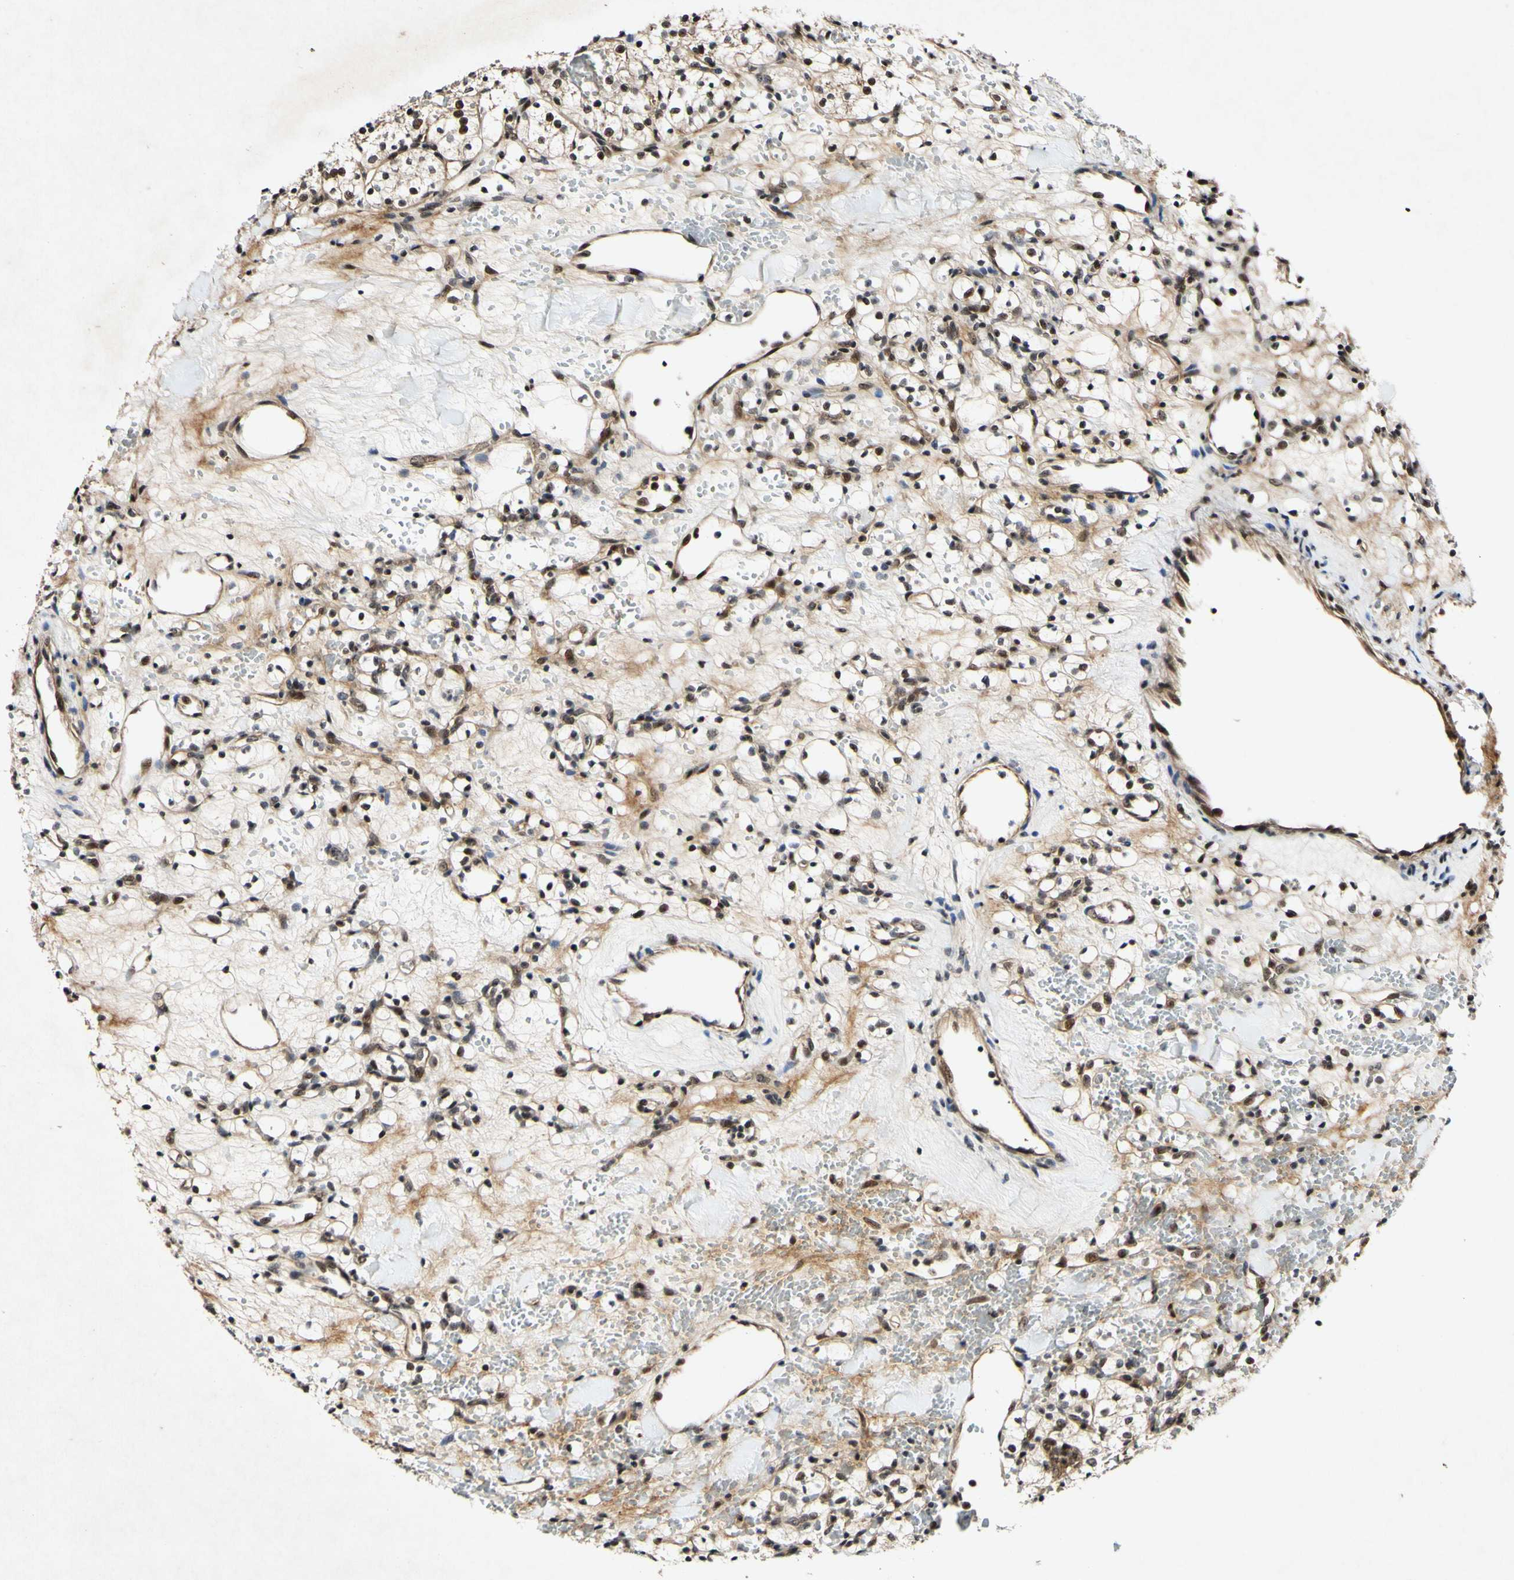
{"staining": {"intensity": "strong", "quantity": "25%-75%", "location": "nuclear"}, "tissue": "renal cancer", "cell_type": "Tumor cells", "image_type": "cancer", "snomed": [{"axis": "morphology", "description": "Adenocarcinoma, NOS"}, {"axis": "topography", "description": "Kidney"}], "caption": "The image shows a brown stain indicating the presence of a protein in the nuclear of tumor cells in renal cancer (adenocarcinoma).", "gene": "POLR2F", "patient": {"sex": "female", "age": 60}}